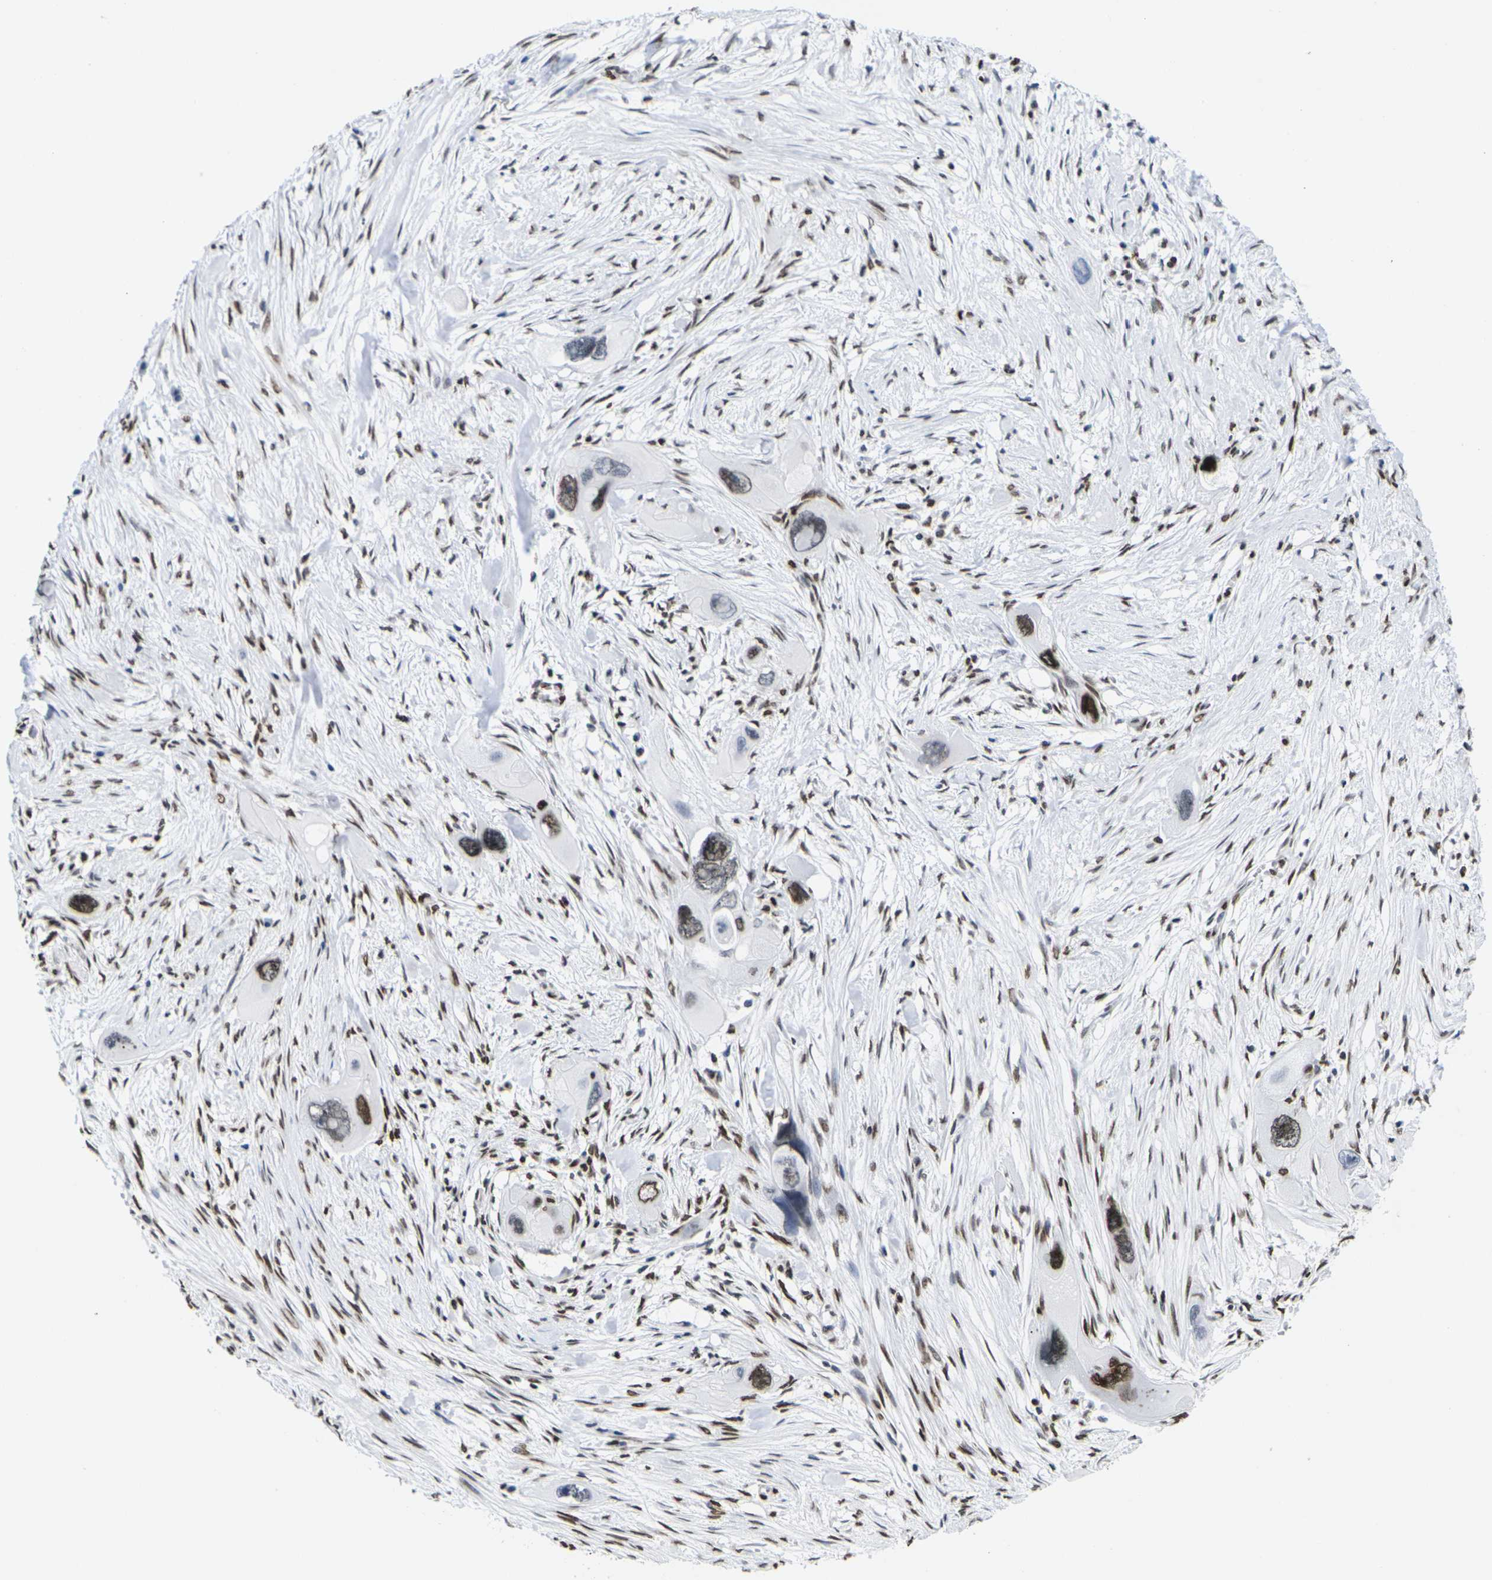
{"staining": {"intensity": "strong", "quantity": "25%-75%", "location": "cytoplasmic/membranous,nuclear"}, "tissue": "pancreatic cancer", "cell_type": "Tumor cells", "image_type": "cancer", "snomed": [{"axis": "morphology", "description": "Adenocarcinoma, NOS"}, {"axis": "topography", "description": "Pancreas"}], "caption": "High-power microscopy captured an IHC histopathology image of pancreatic adenocarcinoma, revealing strong cytoplasmic/membranous and nuclear positivity in about 25%-75% of tumor cells. (Stains: DAB (3,3'-diaminobenzidine) in brown, nuclei in blue, Microscopy: brightfield microscopy at high magnification).", "gene": "H2AC21", "patient": {"sex": "male", "age": 73}}